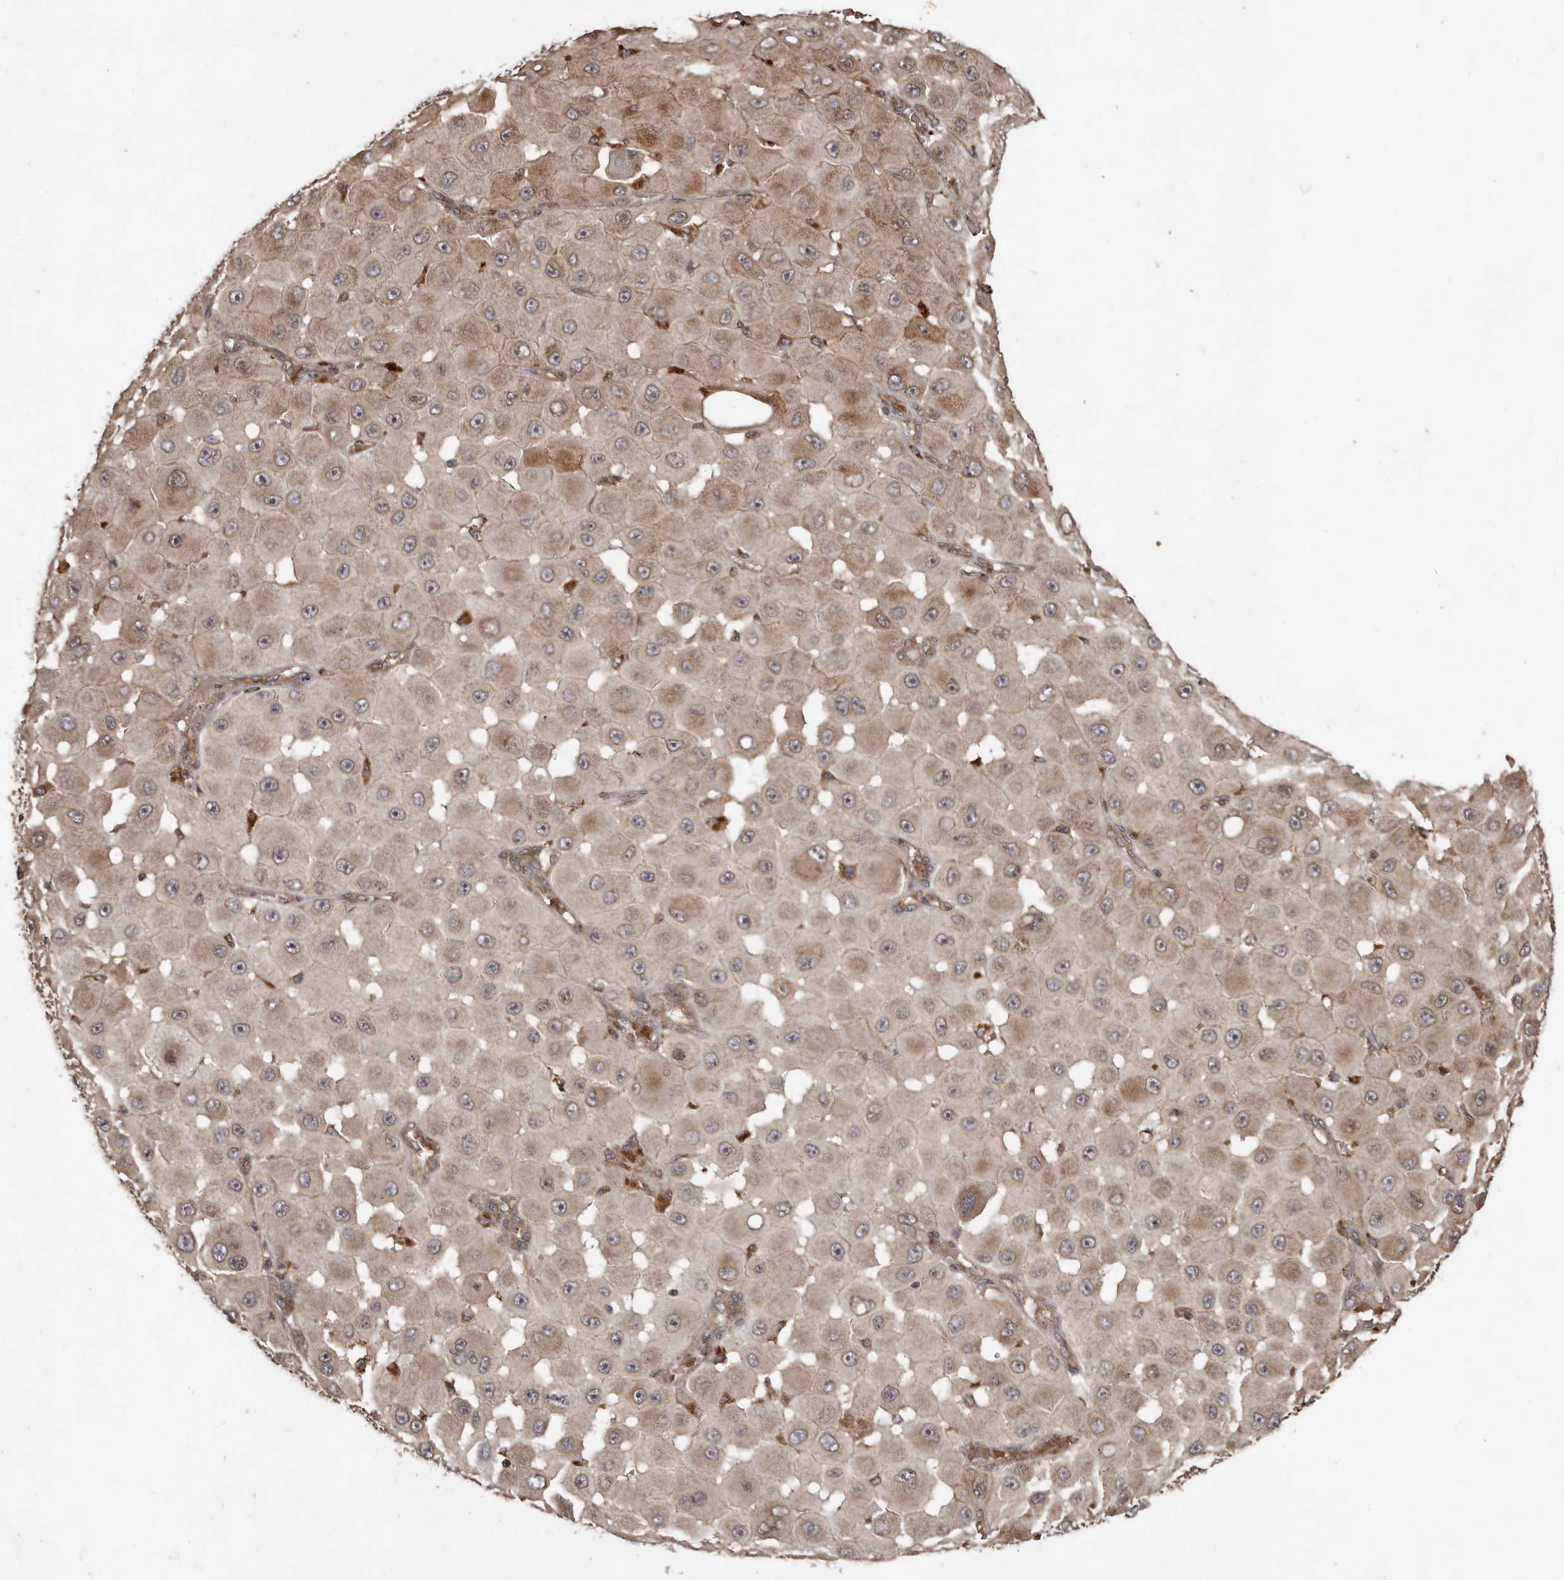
{"staining": {"intensity": "weak", "quantity": ">75%", "location": "cytoplasmic/membranous,nuclear"}, "tissue": "melanoma", "cell_type": "Tumor cells", "image_type": "cancer", "snomed": [{"axis": "morphology", "description": "Malignant melanoma, NOS"}, {"axis": "topography", "description": "Skin"}], "caption": "IHC (DAB (3,3'-diaminobenzidine)) staining of malignant melanoma reveals weak cytoplasmic/membranous and nuclear protein positivity in about >75% of tumor cells.", "gene": "STK36", "patient": {"sex": "female", "age": 81}}